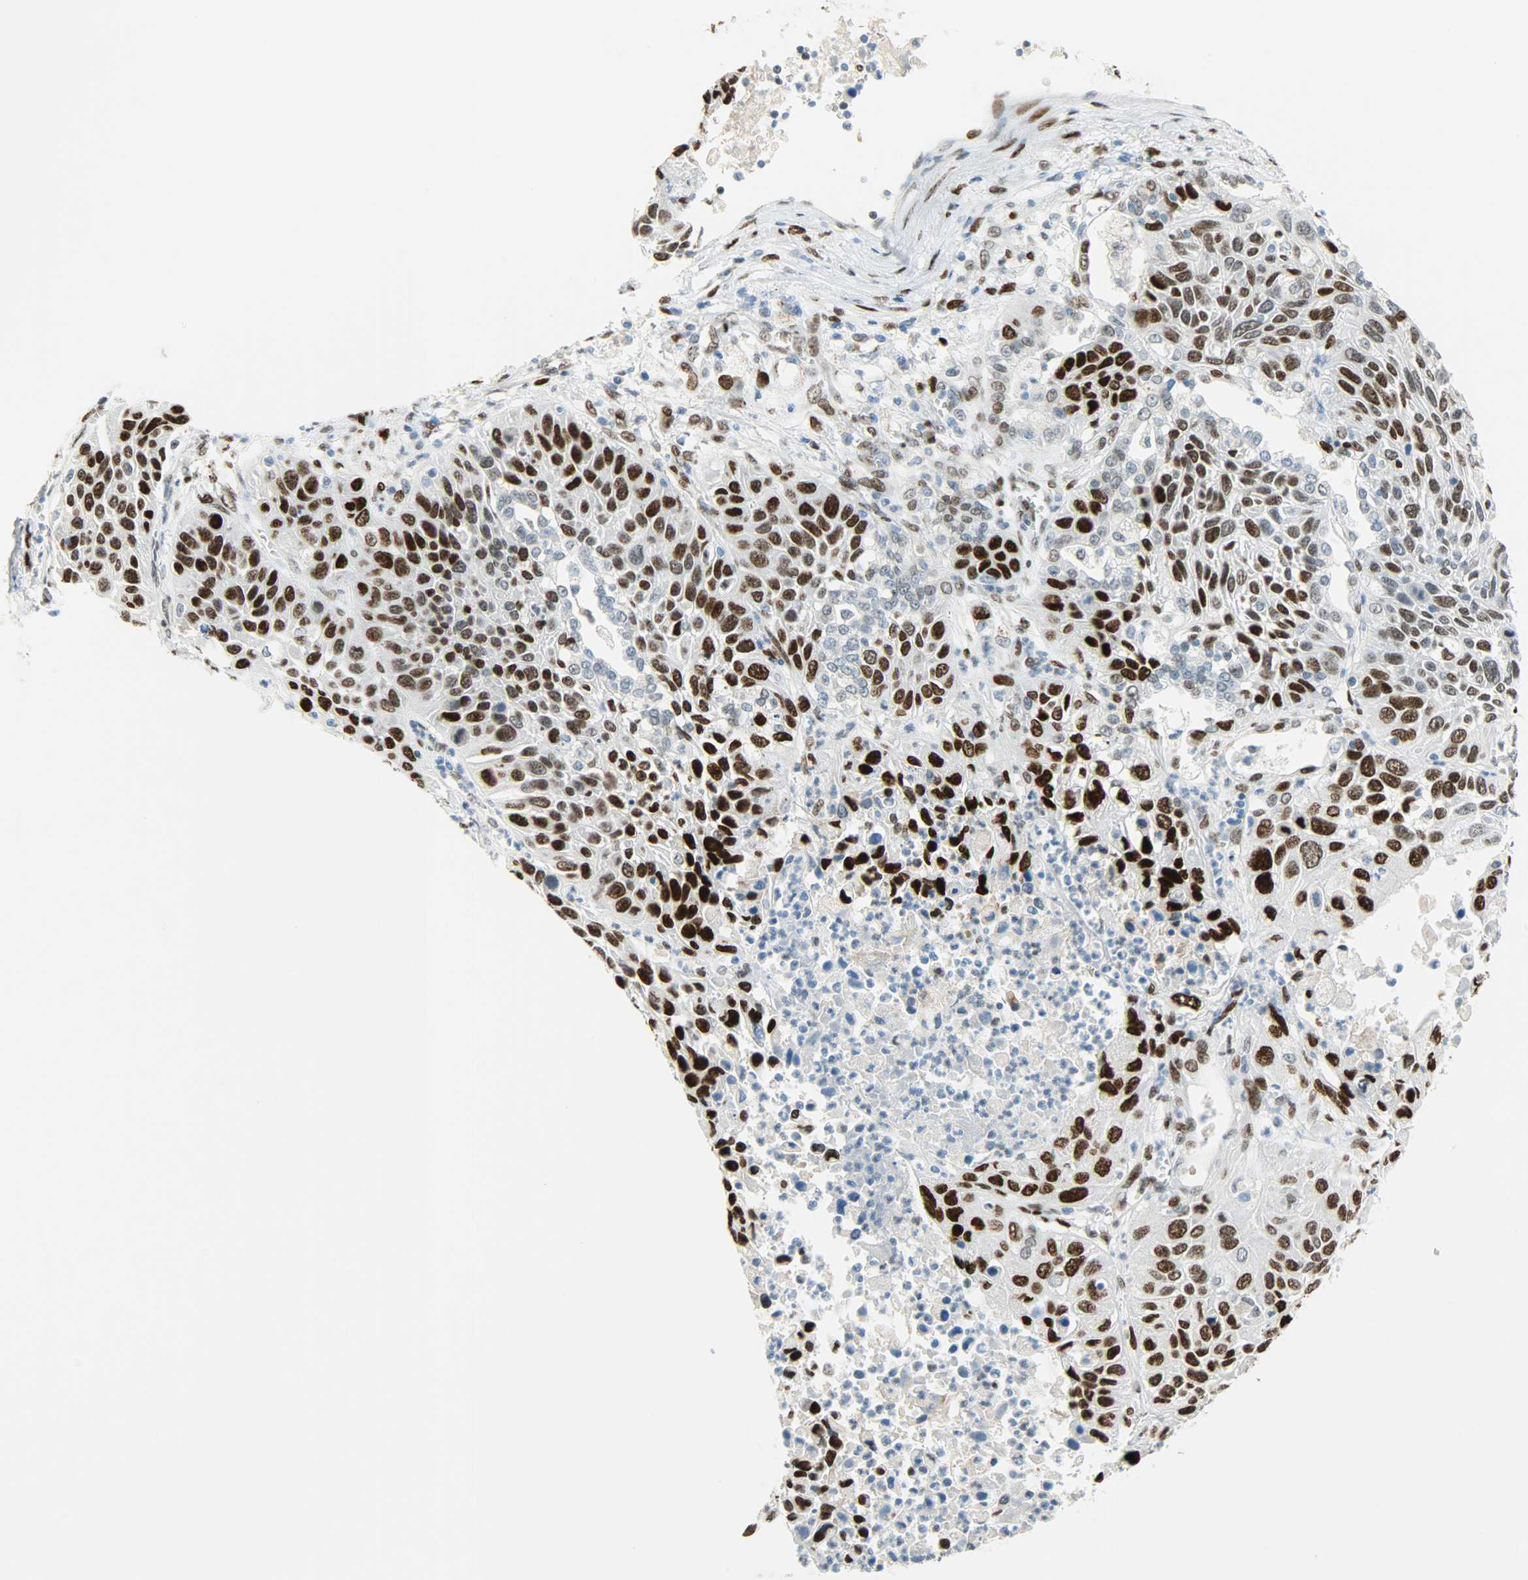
{"staining": {"intensity": "strong", "quantity": ">75%", "location": "nuclear"}, "tissue": "lung cancer", "cell_type": "Tumor cells", "image_type": "cancer", "snomed": [{"axis": "morphology", "description": "Squamous cell carcinoma, NOS"}, {"axis": "topography", "description": "Lung"}], "caption": "DAB (3,3'-diaminobenzidine) immunohistochemical staining of squamous cell carcinoma (lung) exhibits strong nuclear protein staining in about >75% of tumor cells.", "gene": "JUNB", "patient": {"sex": "female", "age": 76}}